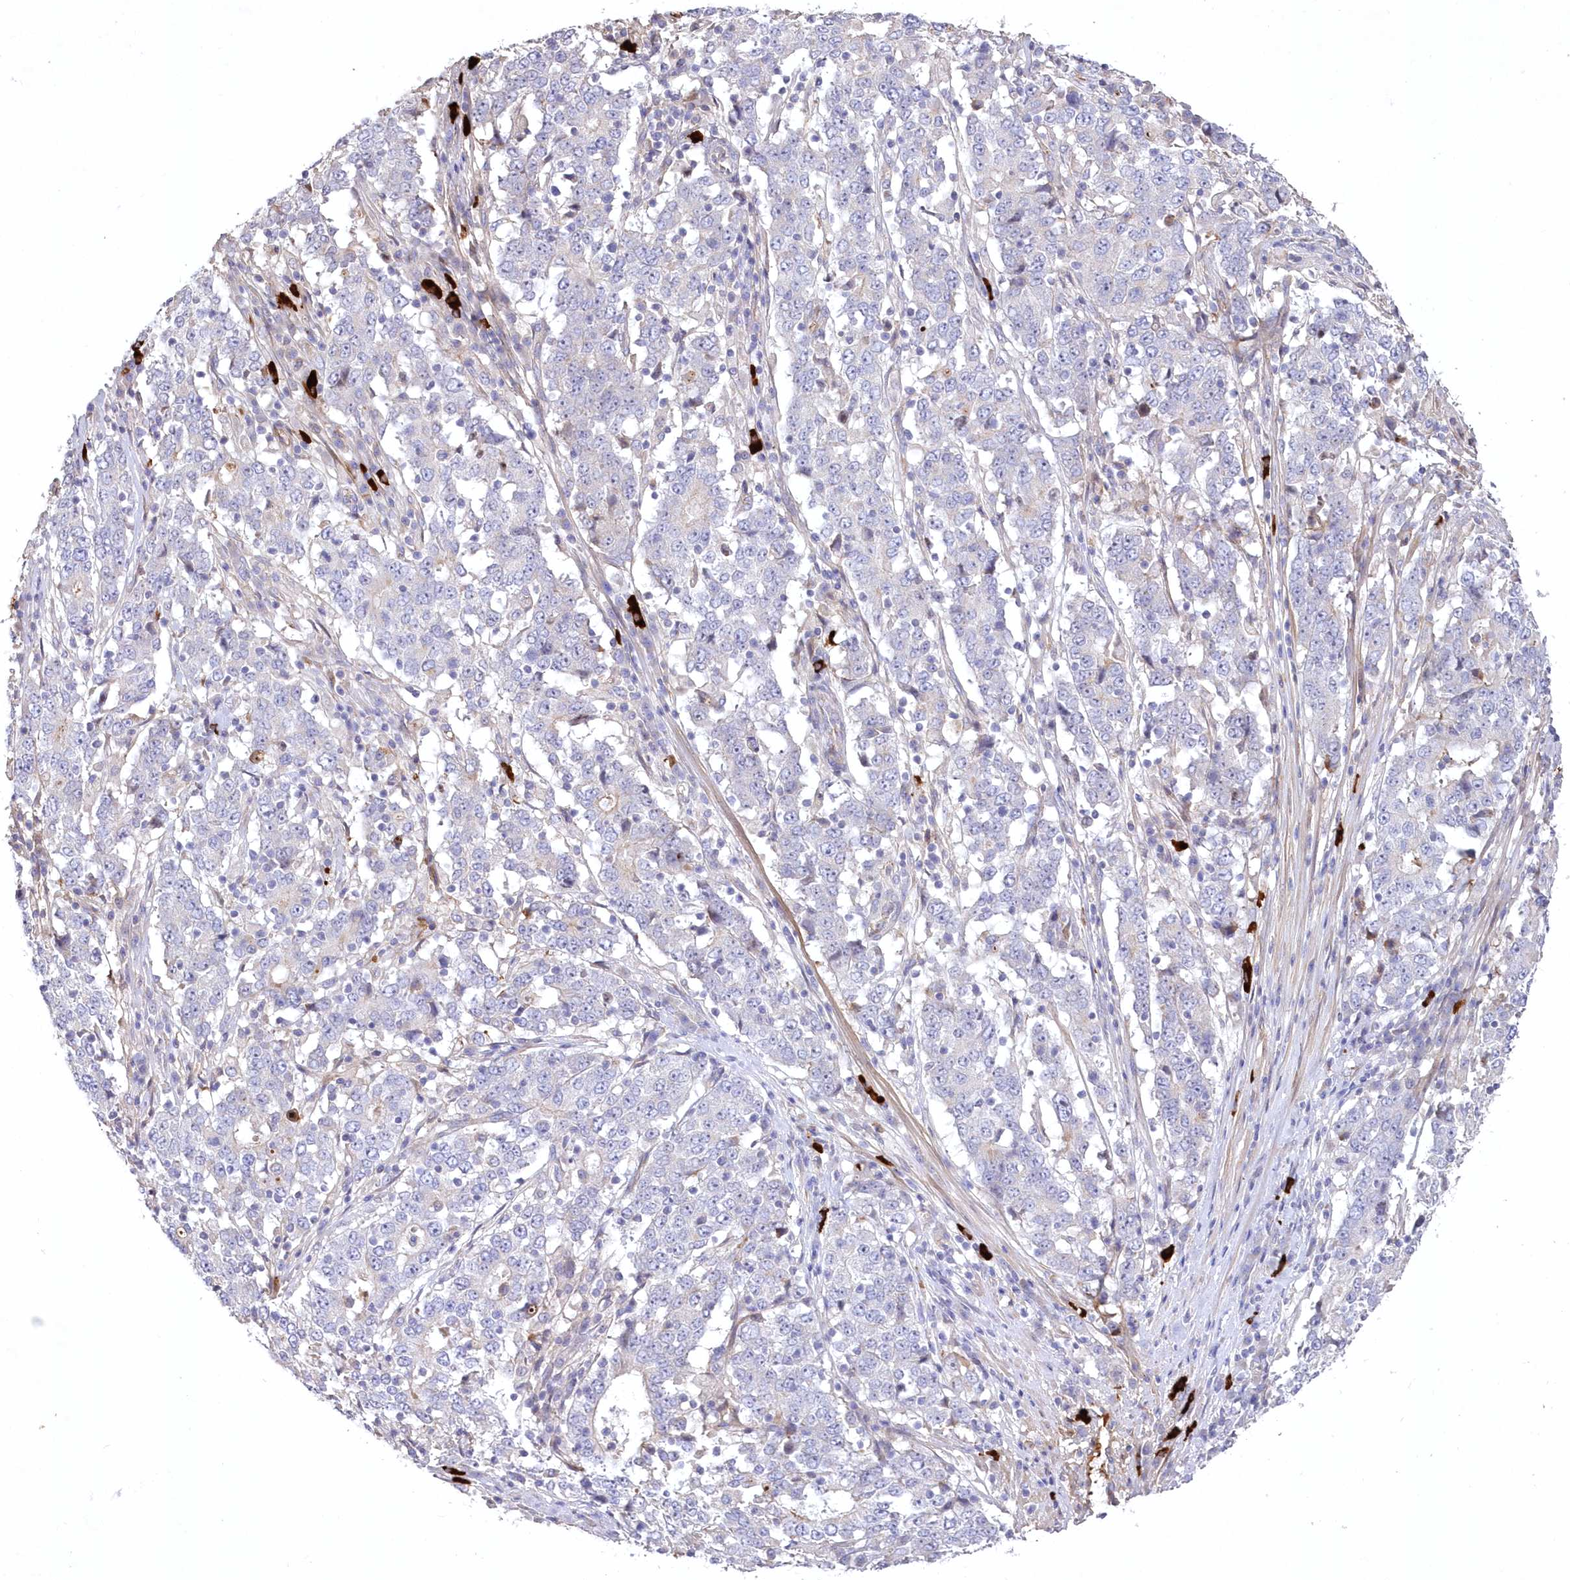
{"staining": {"intensity": "negative", "quantity": "none", "location": "none"}, "tissue": "stomach cancer", "cell_type": "Tumor cells", "image_type": "cancer", "snomed": [{"axis": "morphology", "description": "Adenocarcinoma, NOS"}, {"axis": "topography", "description": "Stomach"}], "caption": "High magnification brightfield microscopy of adenocarcinoma (stomach) stained with DAB (3,3'-diaminobenzidine) (brown) and counterstained with hematoxylin (blue): tumor cells show no significant positivity.", "gene": "WBP1L", "patient": {"sex": "male", "age": 59}}